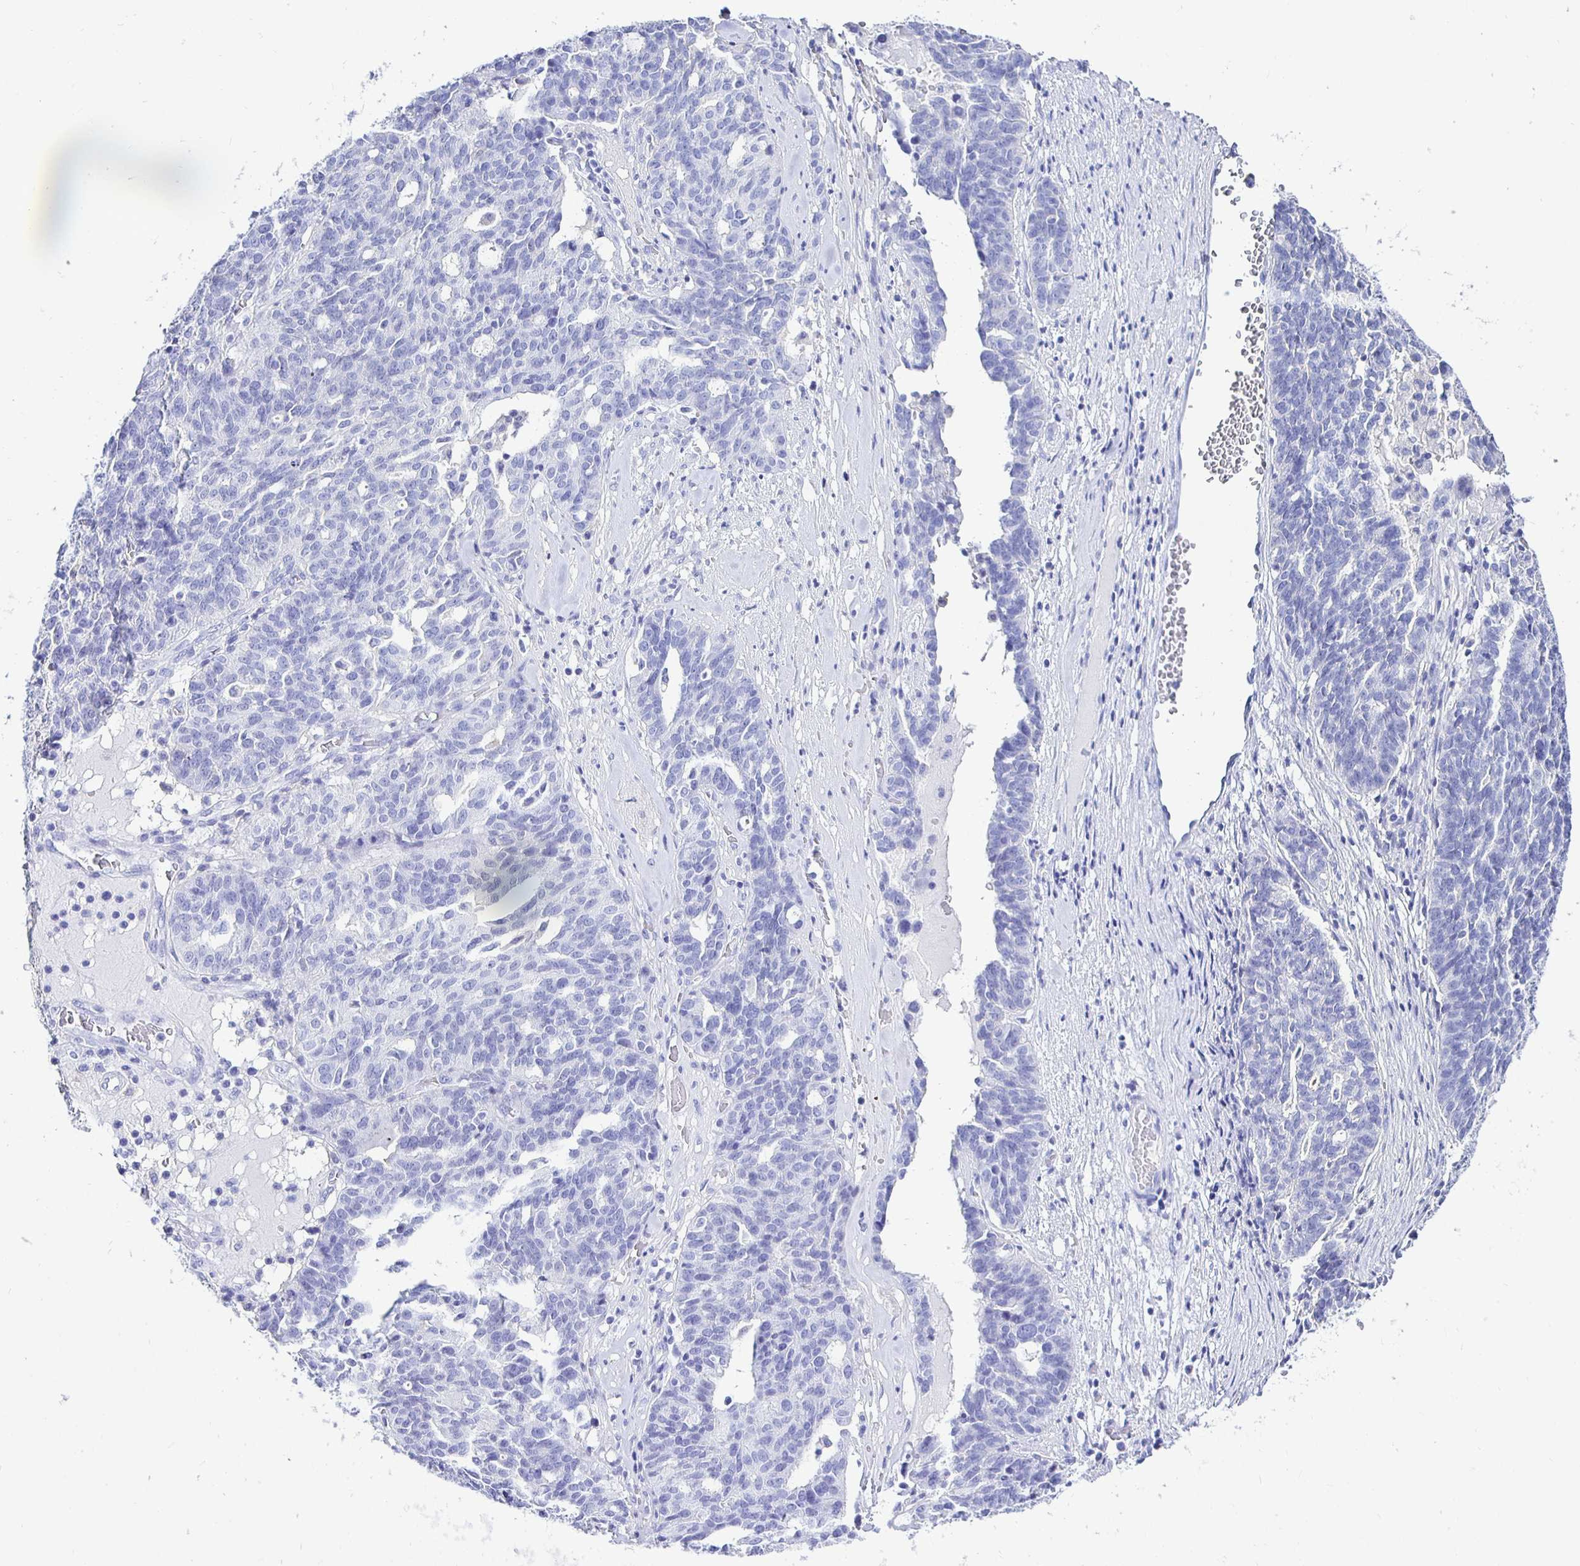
{"staining": {"intensity": "negative", "quantity": "none", "location": "none"}, "tissue": "ovarian cancer", "cell_type": "Tumor cells", "image_type": "cancer", "snomed": [{"axis": "morphology", "description": "Cystadenocarcinoma, serous, NOS"}, {"axis": "topography", "description": "Ovary"}], "caption": "Image shows no protein staining in tumor cells of ovarian cancer tissue.", "gene": "UMOD", "patient": {"sex": "female", "age": 59}}